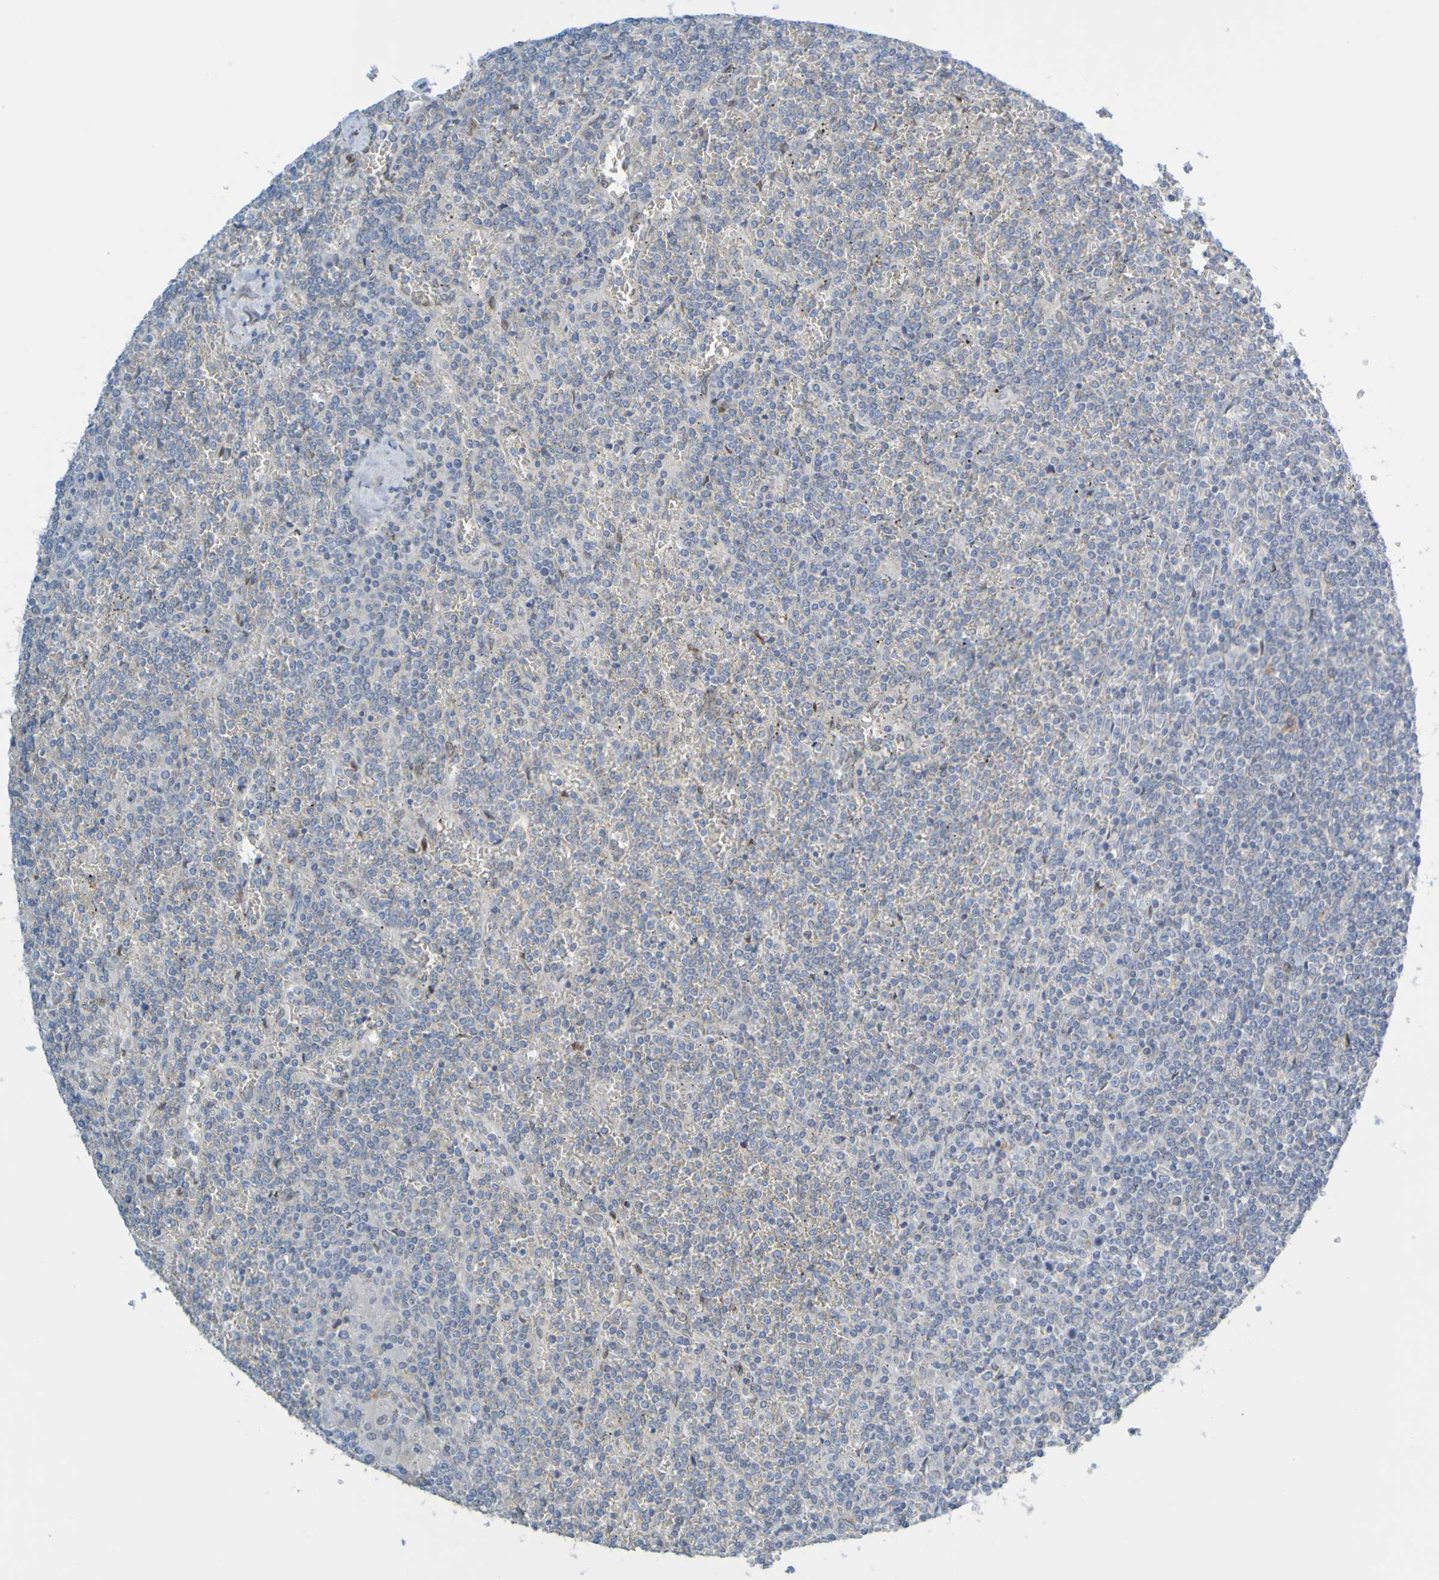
{"staining": {"intensity": "negative", "quantity": "none", "location": "none"}, "tissue": "lymphoma", "cell_type": "Tumor cells", "image_type": "cancer", "snomed": [{"axis": "morphology", "description": "Malignant lymphoma, non-Hodgkin's type, Low grade"}, {"axis": "topography", "description": "Spleen"}], "caption": "Malignant lymphoma, non-Hodgkin's type (low-grade) was stained to show a protein in brown. There is no significant expression in tumor cells.", "gene": "MAG", "patient": {"sex": "female", "age": 19}}